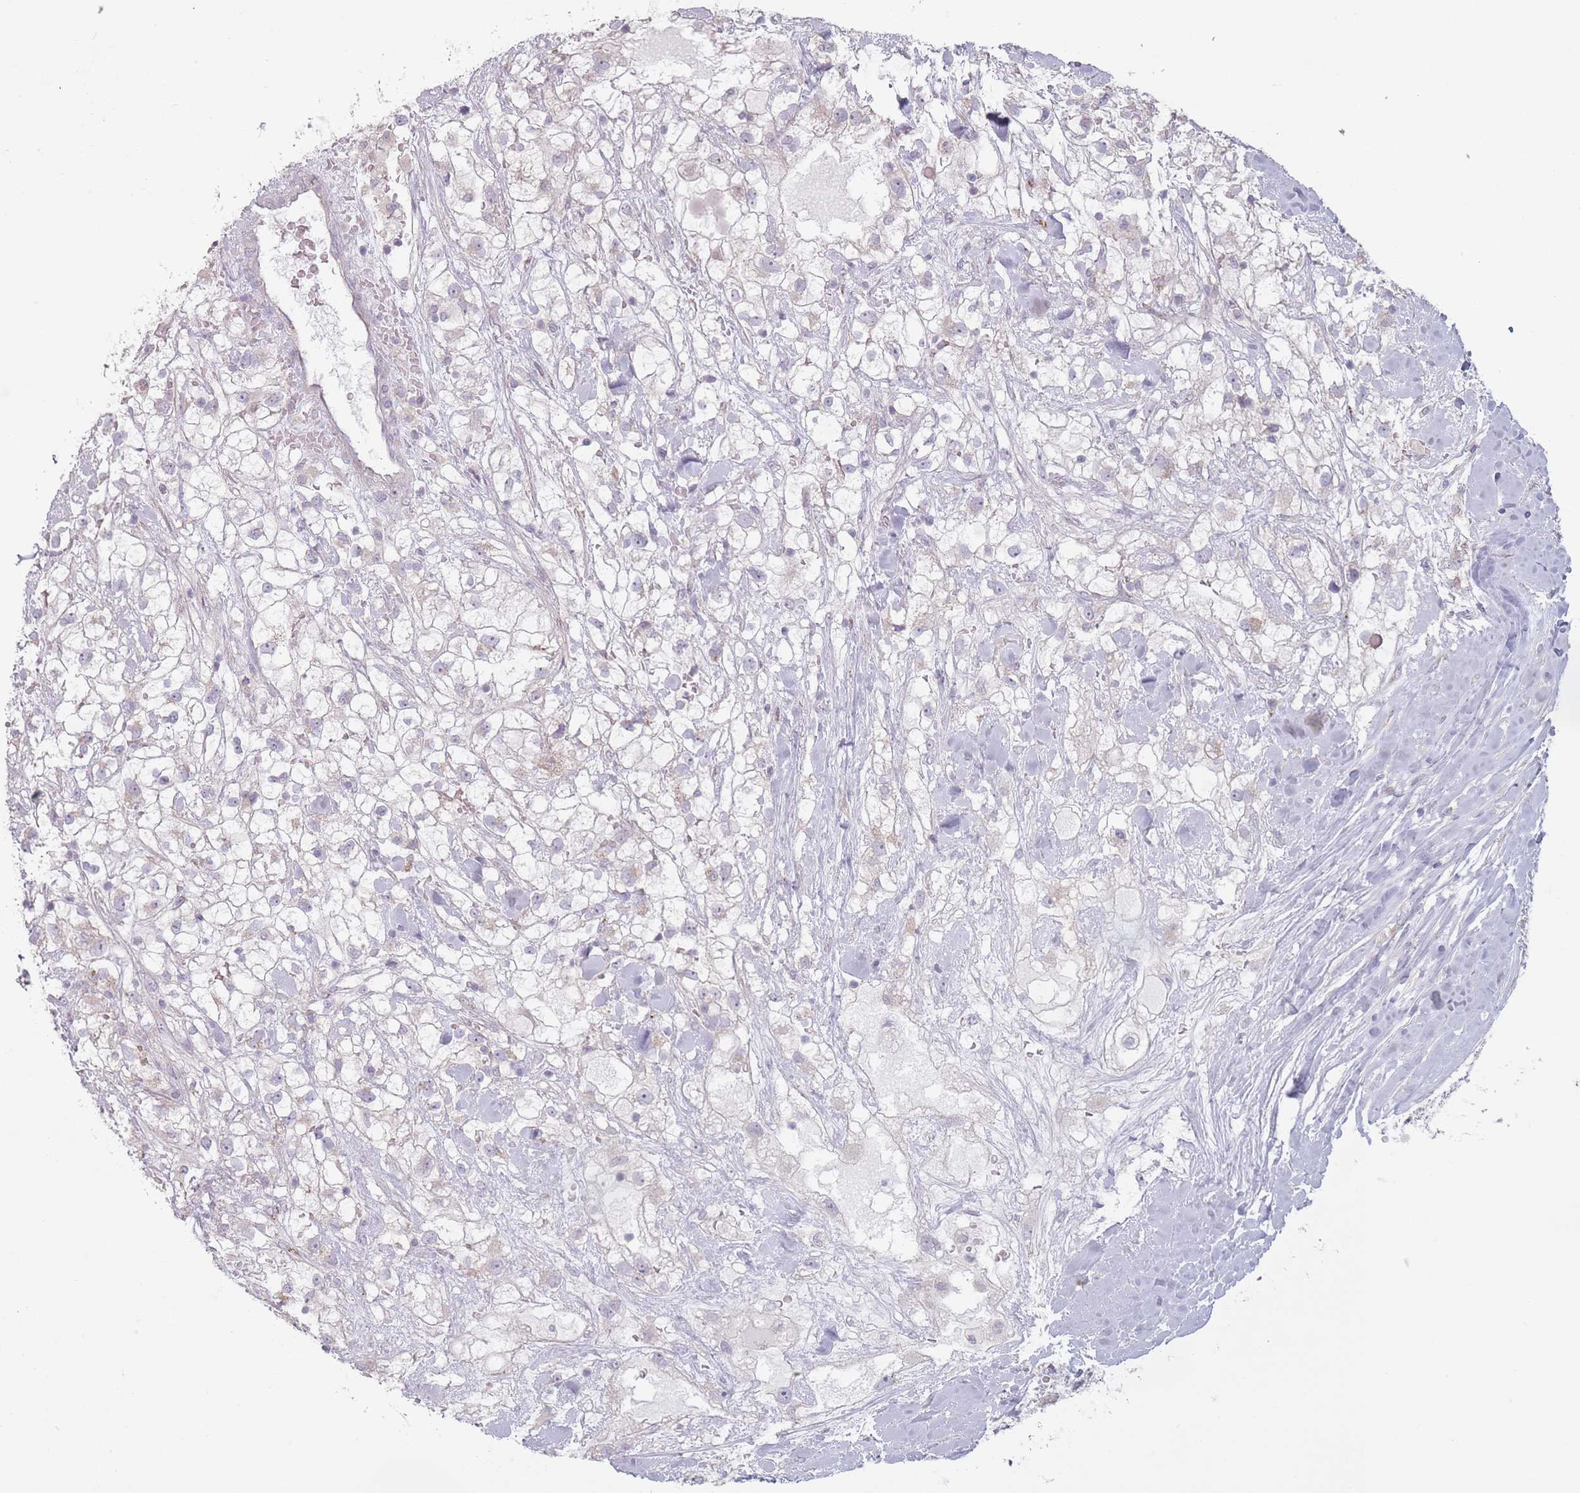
{"staining": {"intensity": "negative", "quantity": "none", "location": "none"}, "tissue": "renal cancer", "cell_type": "Tumor cells", "image_type": "cancer", "snomed": [{"axis": "morphology", "description": "Adenocarcinoma, NOS"}, {"axis": "topography", "description": "Kidney"}], "caption": "Immunohistochemistry (IHC) histopathology image of renal cancer (adenocarcinoma) stained for a protein (brown), which displays no expression in tumor cells.", "gene": "AKAIN1", "patient": {"sex": "male", "age": 59}}